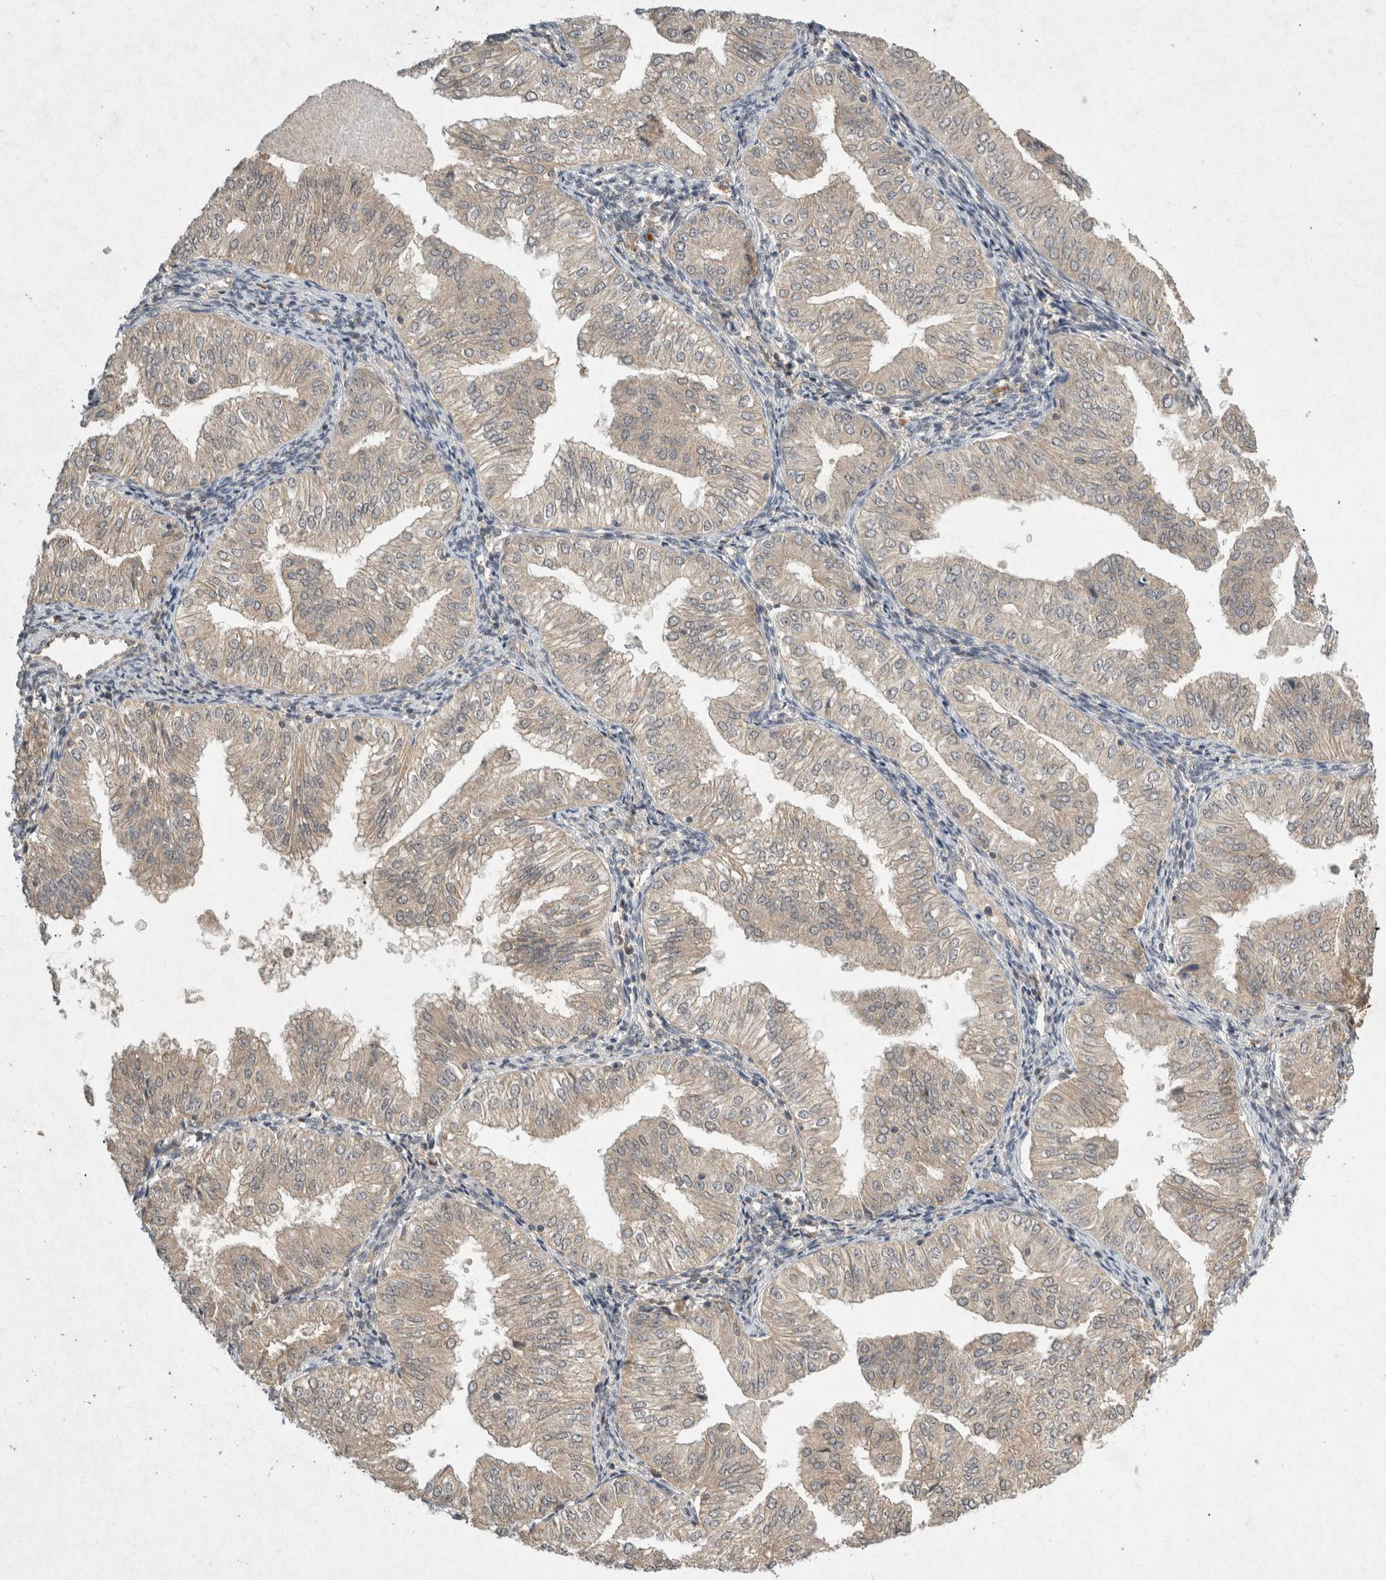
{"staining": {"intensity": "weak", "quantity": ">75%", "location": "cytoplasmic/membranous"}, "tissue": "endometrial cancer", "cell_type": "Tumor cells", "image_type": "cancer", "snomed": [{"axis": "morphology", "description": "Normal tissue, NOS"}, {"axis": "morphology", "description": "Adenocarcinoma, NOS"}, {"axis": "topography", "description": "Endometrium"}], "caption": "Immunohistochemistry (IHC) histopathology image of neoplastic tissue: adenocarcinoma (endometrial) stained using immunohistochemistry reveals low levels of weak protein expression localized specifically in the cytoplasmic/membranous of tumor cells, appearing as a cytoplasmic/membranous brown color.", "gene": "LOXL2", "patient": {"sex": "female", "age": 53}}